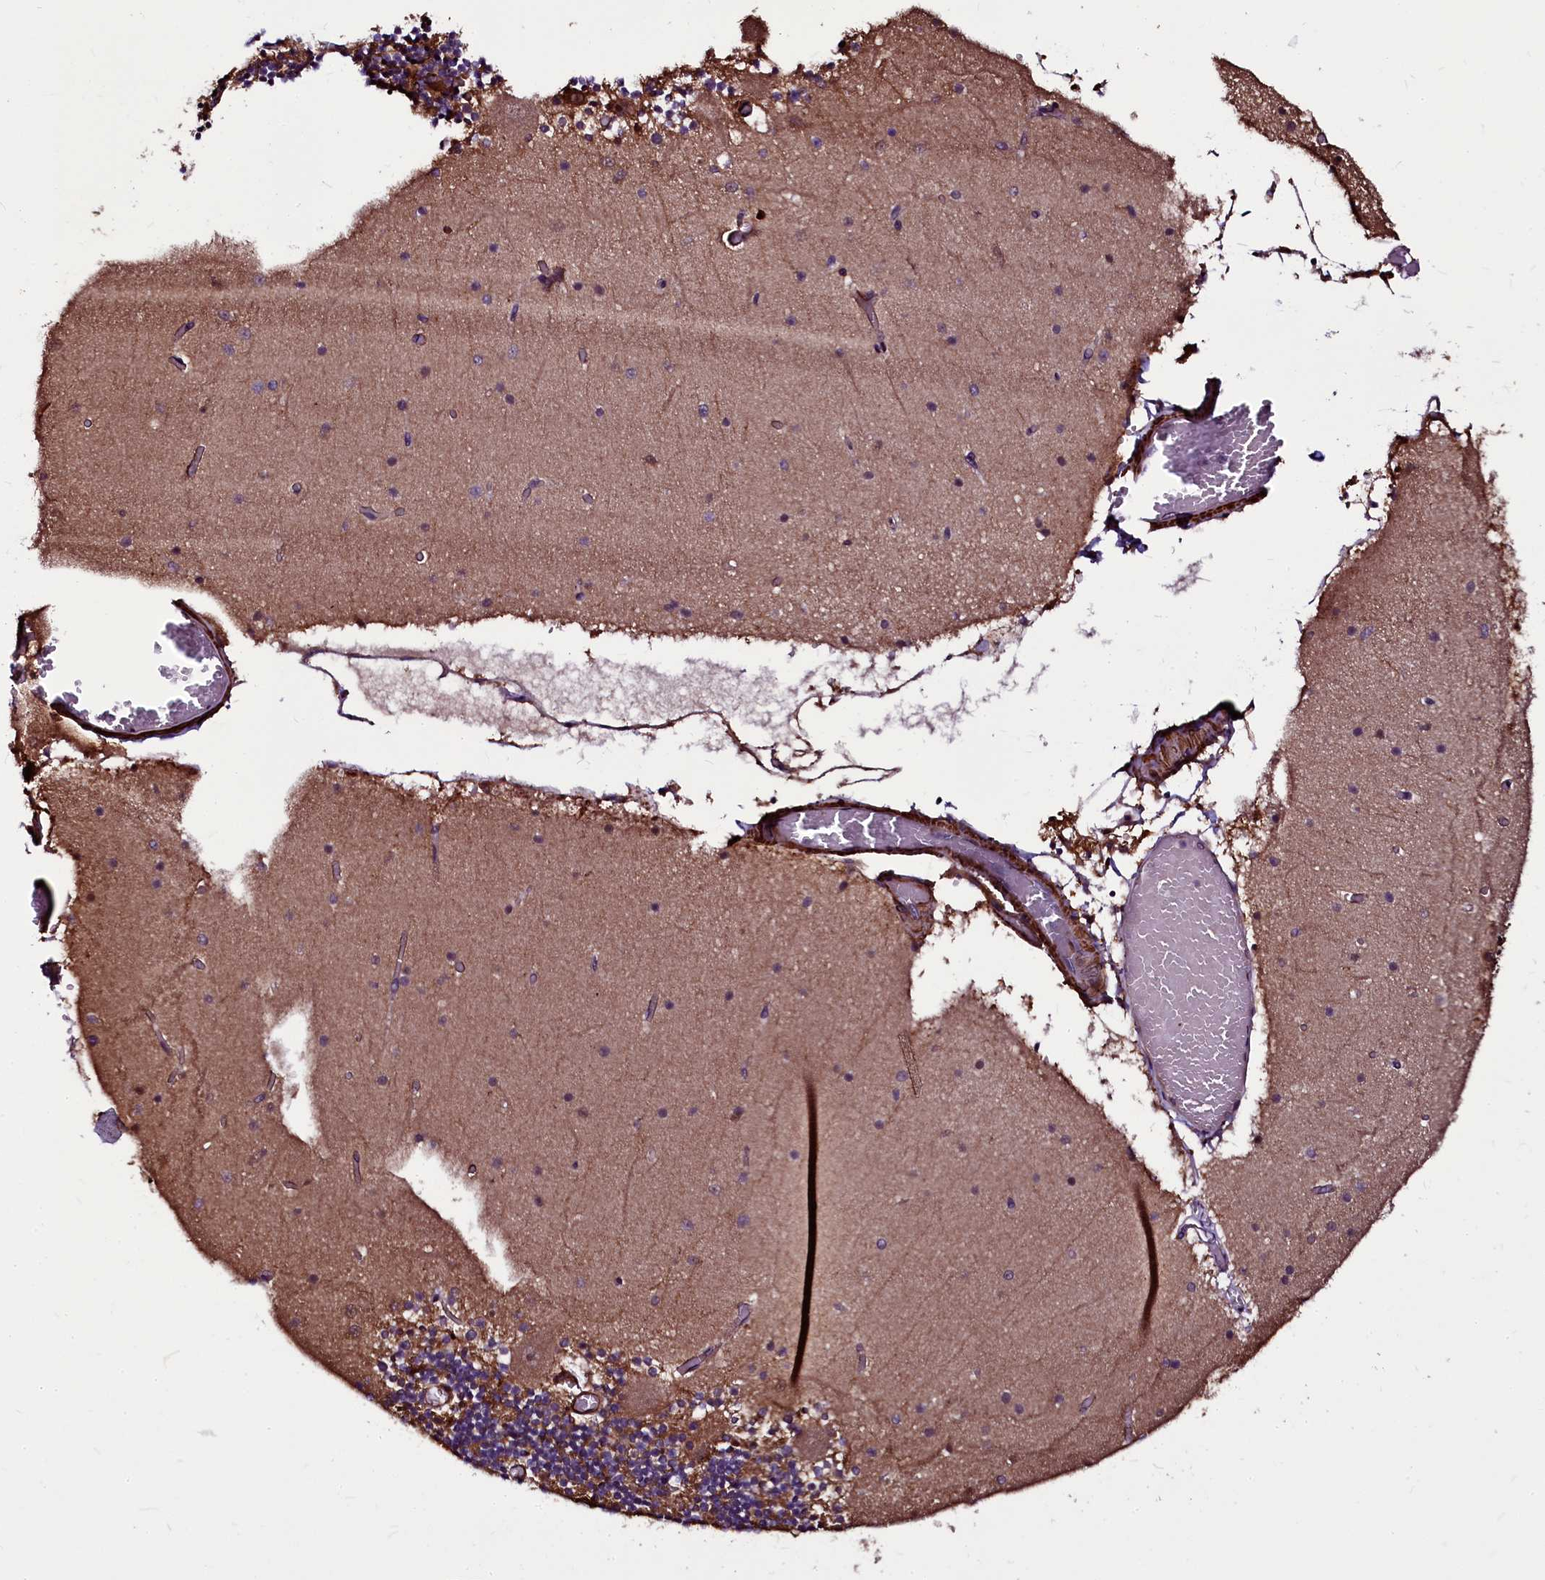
{"staining": {"intensity": "moderate", "quantity": ">75%", "location": "cytoplasmic/membranous"}, "tissue": "cerebellum", "cell_type": "Cells in granular layer", "image_type": "normal", "snomed": [{"axis": "morphology", "description": "Normal tissue, NOS"}, {"axis": "topography", "description": "Cerebellum"}], "caption": "DAB immunohistochemical staining of benign cerebellum exhibits moderate cytoplasmic/membranous protein staining in approximately >75% of cells in granular layer.", "gene": "N4BP1", "patient": {"sex": "female", "age": 28}}